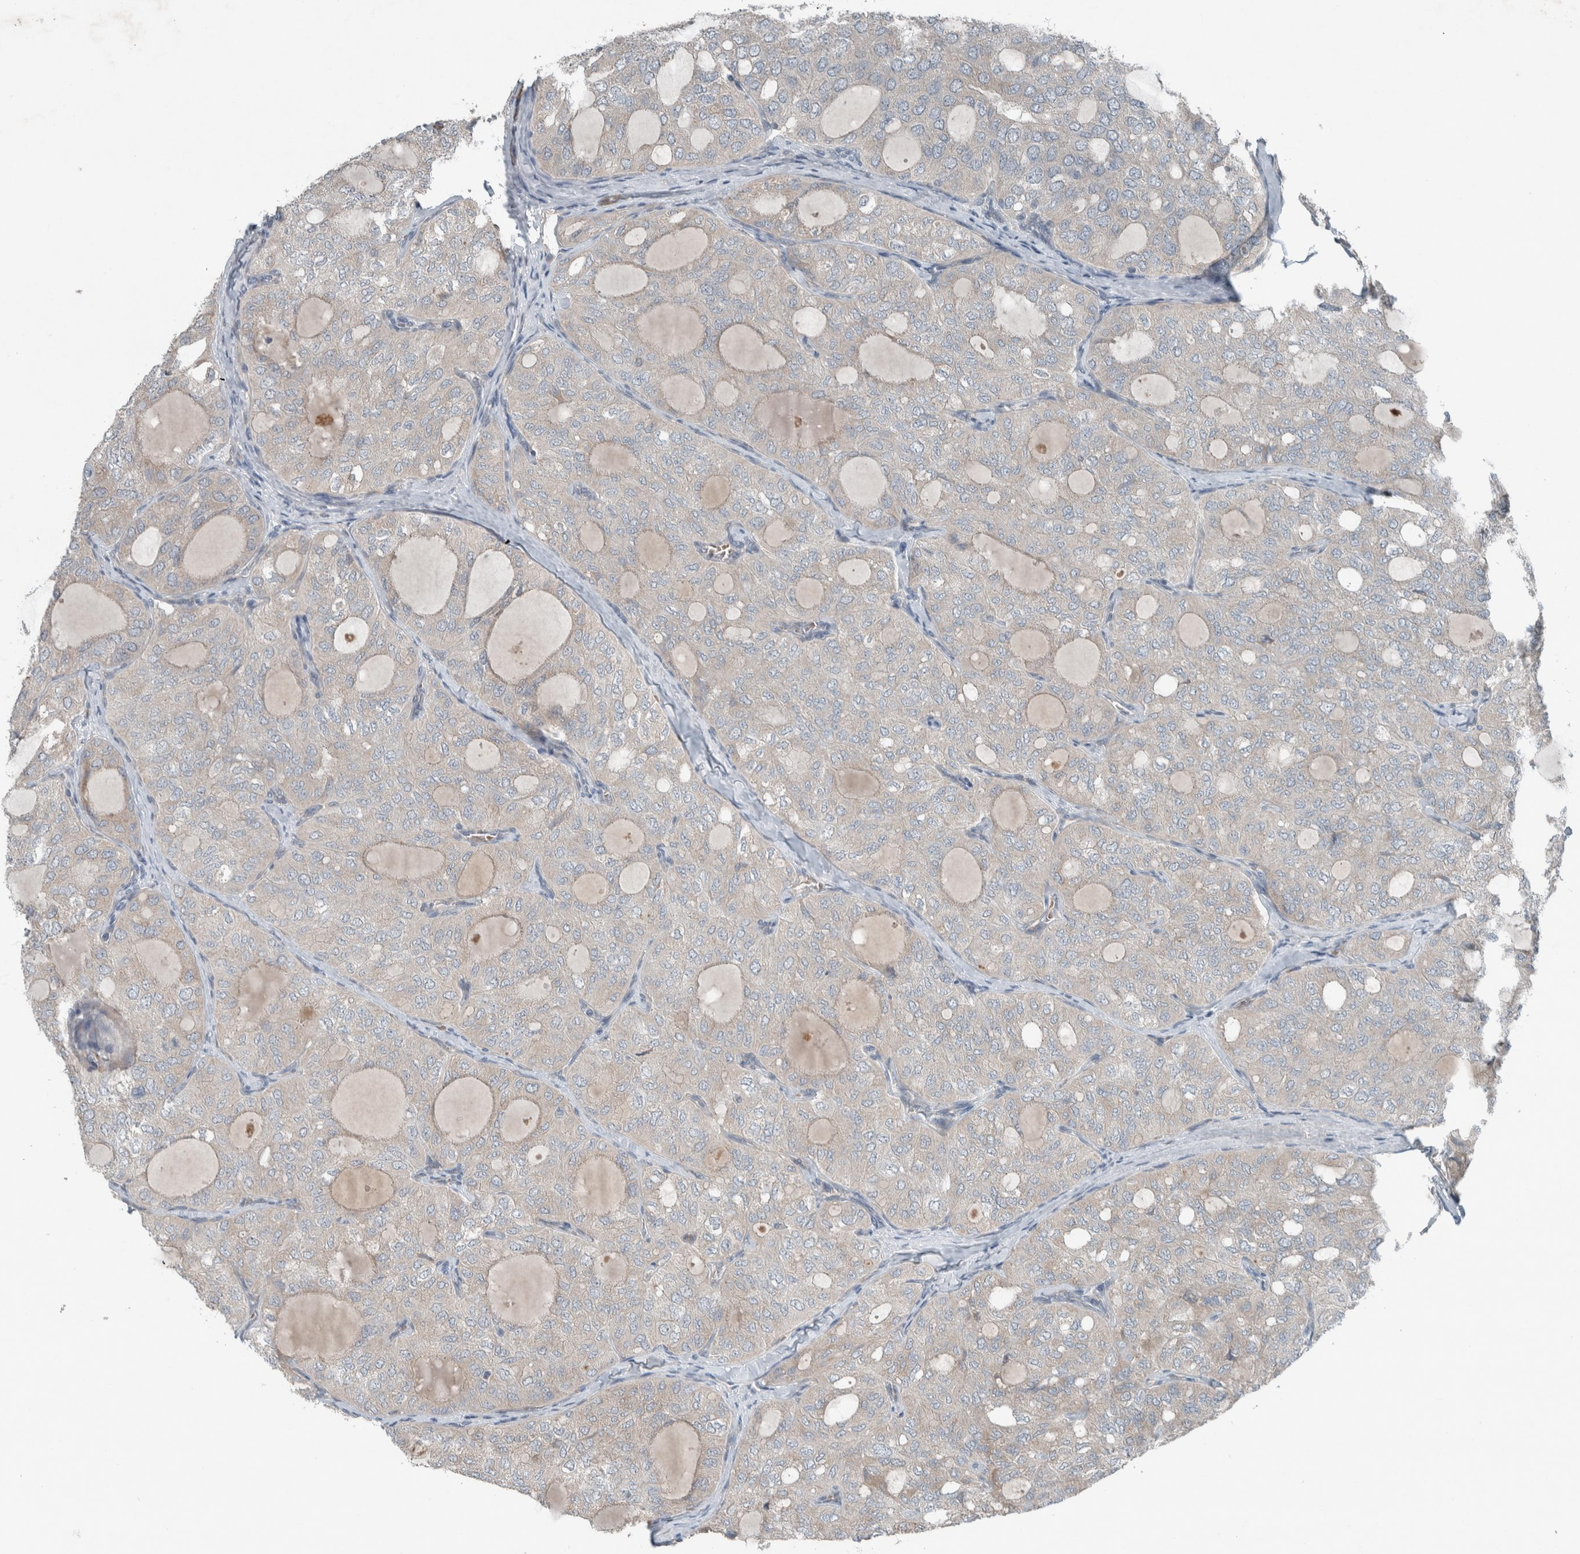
{"staining": {"intensity": "negative", "quantity": "none", "location": "none"}, "tissue": "thyroid cancer", "cell_type": "Tumor cells", "image_type": "cancer", "snomed": [{"axis": "morphology", "description": "Follicular adenoma carcinoma, NOS"}, {"axis": "topography", "description": "Thyroid gland"}], "caption": "This is an immunohistochemistry (IHC) histopathology image of thyroid cancer. There is no expression in tumor cells.", "gene": "JADE2", "patient": {"sex": "male", "age": 75}}